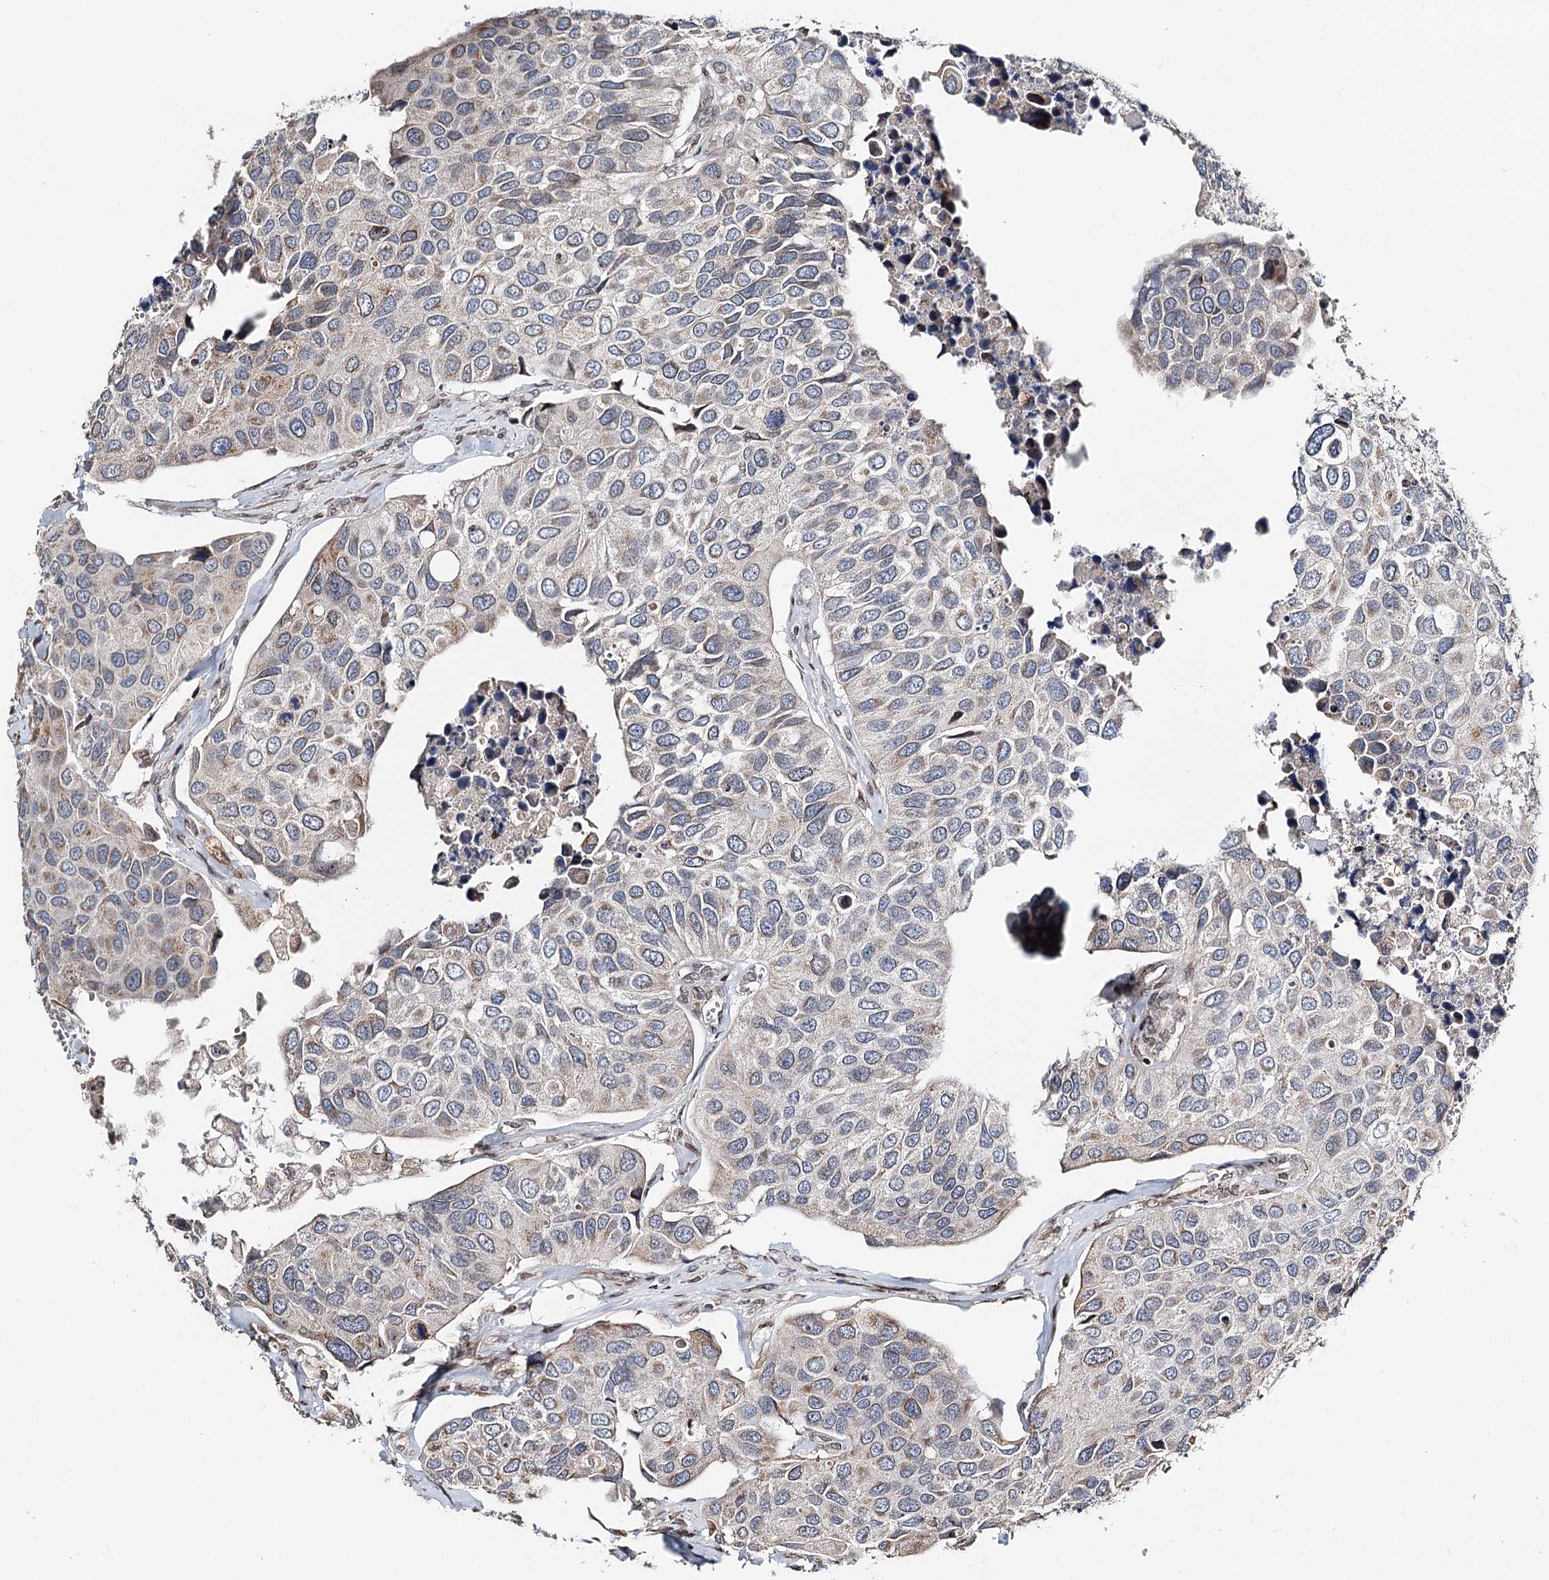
{"staining": {"intensity": "weak", "quantity": "25%-75%", "location": "cytoplasmic/membranous"}, "tissue": "urothelial cancer", "cell_type": "Tumor cells", "image_type": "cancer", "snomed": [{"axis": "morphology", "description": "Urothelial carcinoma, High grade"}, {"axis": "topography", "description": "Urinary bladder"}], "caption": "An immunohistochemistry photomicrograph of neoplastic tissue is shown. Protein staining in brown labels weak cytoplasmic/membranous positivity in urothelial cancer within tumor cells. (brown staining indicates protein expression, while blue staining denotes nuclei).", "gene": "CFAP46", "patient": {"sex": "male", "age": 74}}